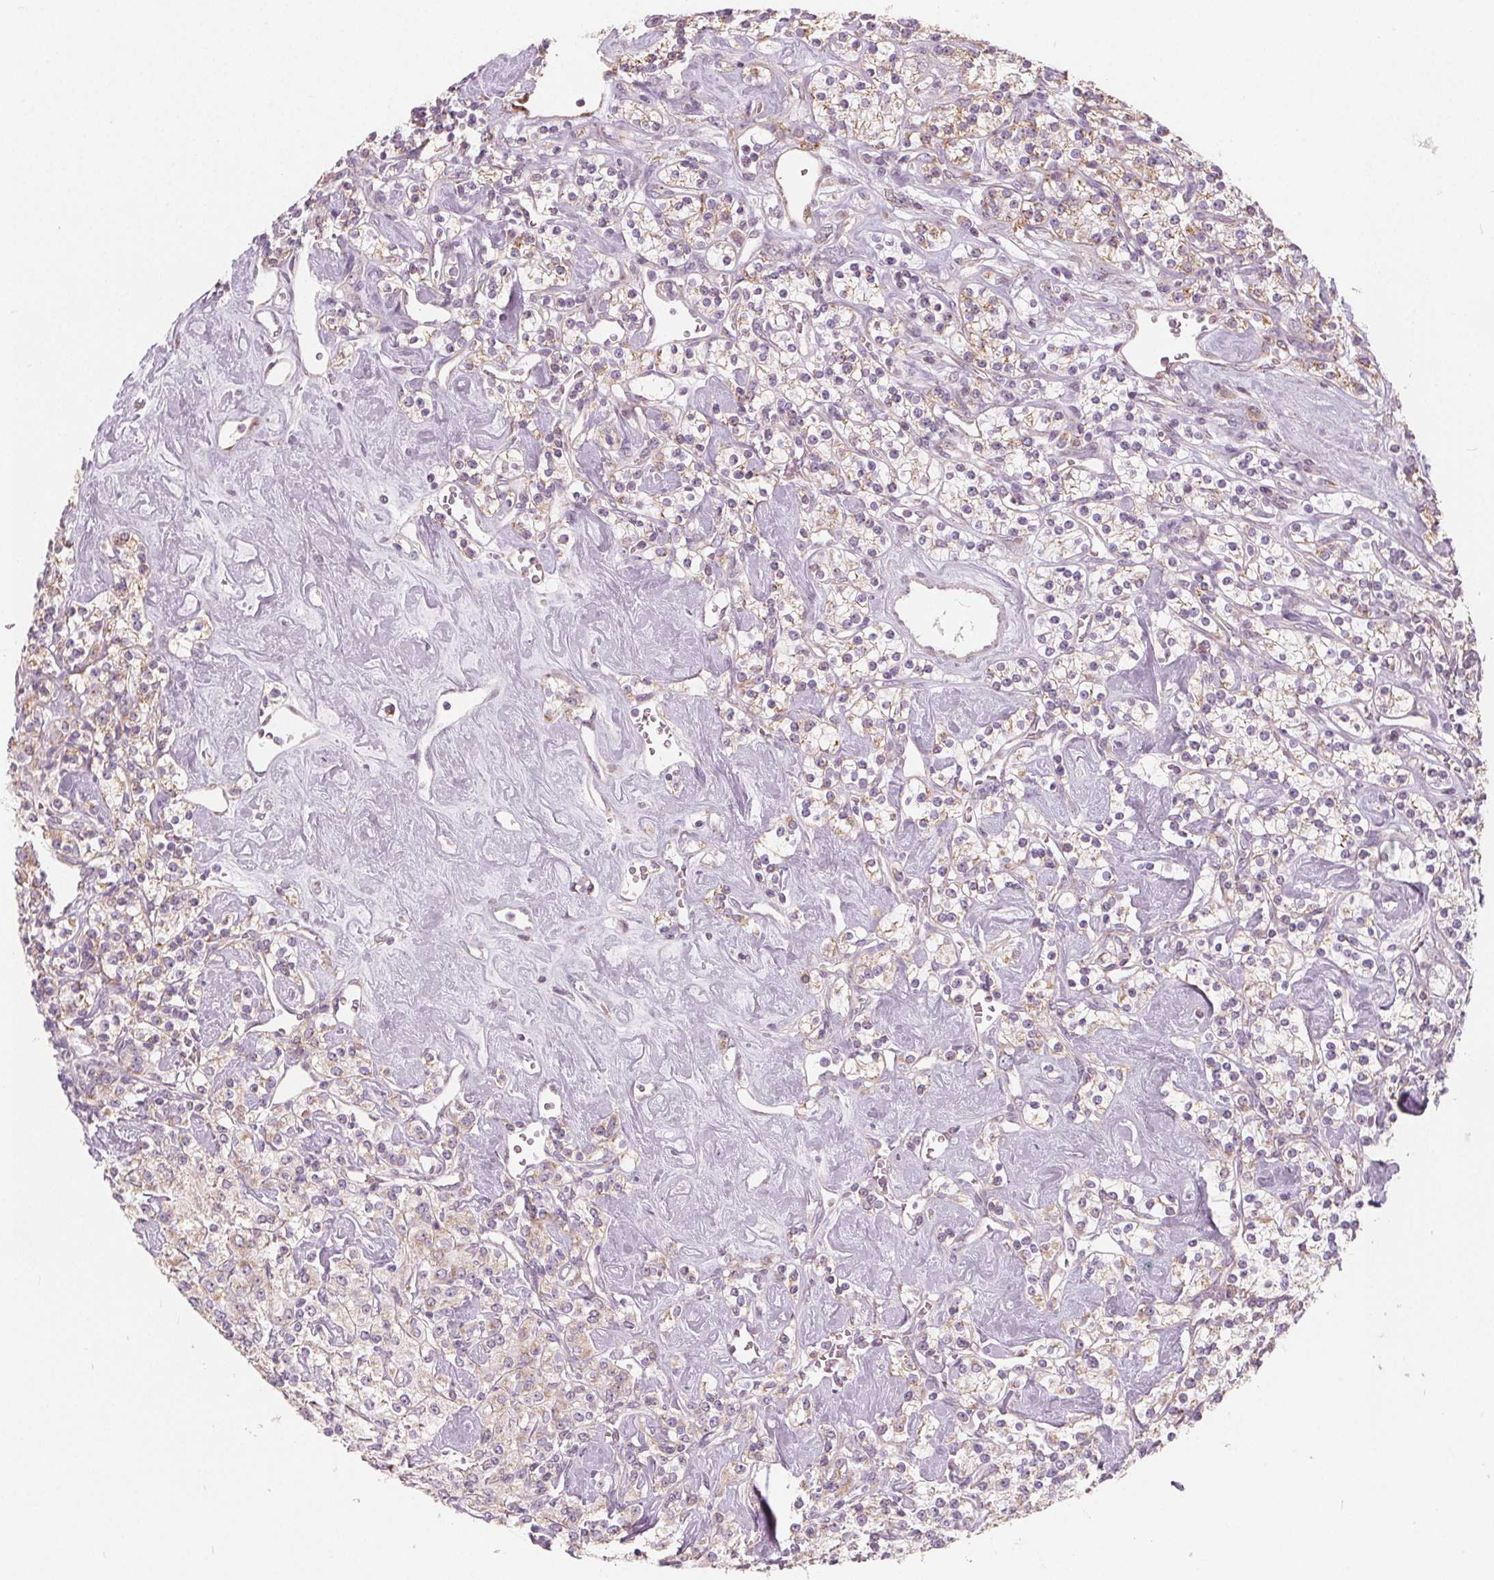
{"staining": {"intensity": "weak", "quantity": ">75%", "location": "cytoplasmic/membranous"}, "tissue": "renal cancer", "cell_type": "Tumor cells", "image_type": "cancer", "snomed": [{"axis": "morphology", "description": "Adenocarcinoma, NOS"}, {"axis": "topography", "description": "Kidney"}], "caption": "An image of human adenocarcinoma (renal) stained for a protein shows weak cytoplasmic/membranous brown staining in tumor cells.", "gene": "NUP210L", "patient": {"sex": "male", "age": 77}}